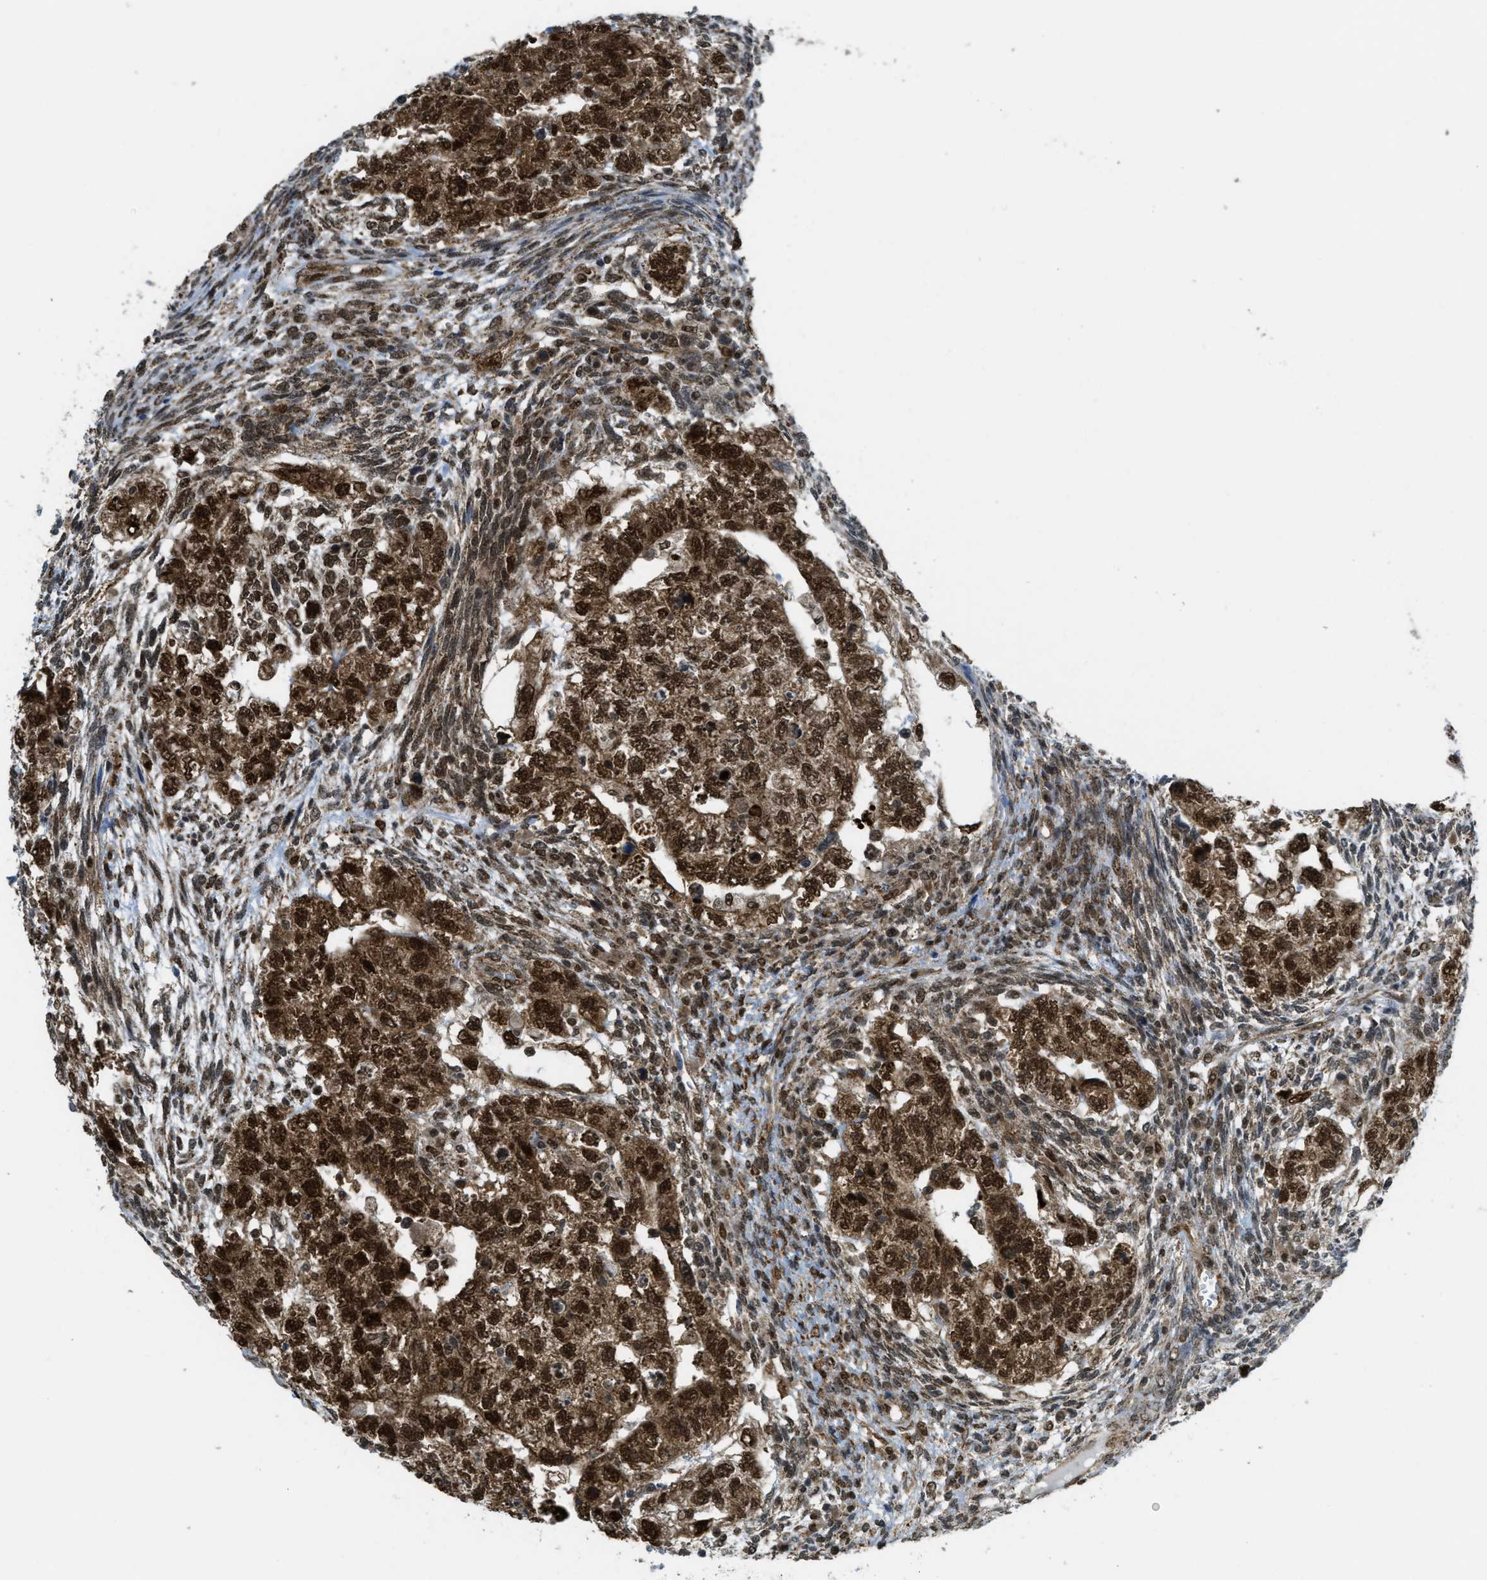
{"staining": {"intensity": "strong", "quantity": ">75%", "location": "cytoplasmic/membranous,nuclear"}, "tissue": "testis cancer", "cell_type": "Tumor cells", "image_type": "cancer", "snomed": [{"axis": "morphology", "description": "Normal tissue, NOS"}, {"axis": "morphology", "description": "Carcinoma, Embryonal, NOS"}, {"axis": "topography", "description": "Testis"}], "caption": "Immunohistochemical staining of embryonal carcinoma (testis) shows strong cytoplasmic/membranous and nuclear protein expression in approximately >75% of tumor cells.", "gene": "TNPO1", "patient": {"sex": "male", "age": 36}}